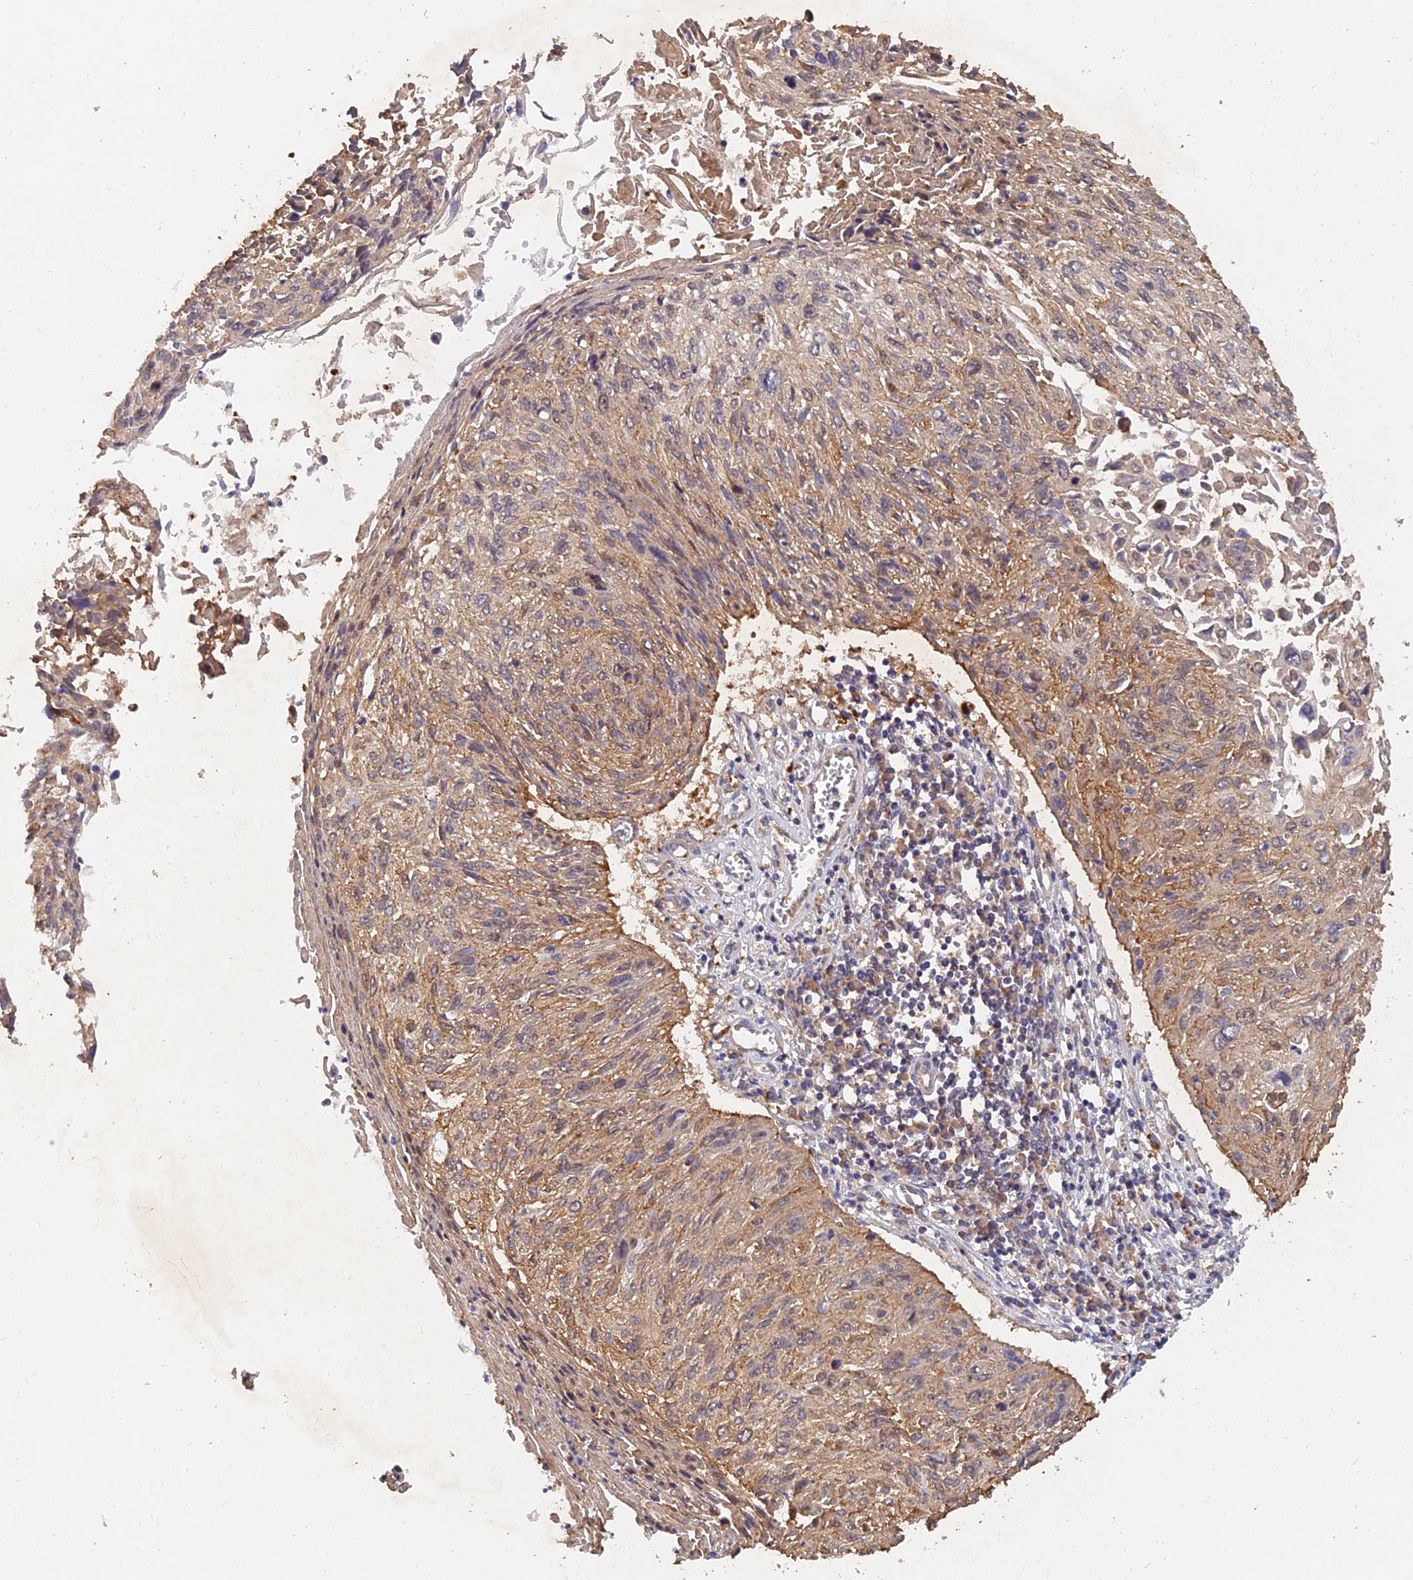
{"staining": {"intensity": "weak", "quantity": ">75%", "location": "cytoplasmic/membranous"}, "tissue": "cervical cancer", "cell_type": "Tumor cells", "image_type": "cancer", "snomed": [{"axis": "morphology", "description": "Squamous cell carcinoma, NOS"}, {"axis": "topography", "description": "Cervix"}], "caption": "Protein staining by IHC exhibits weak cytoplasmic/membranous positivity in approximately >75% of tumor cells in cervical cancer.", "gene": "SLC38A11", "patient": {"sex": "female", "age": 51}}